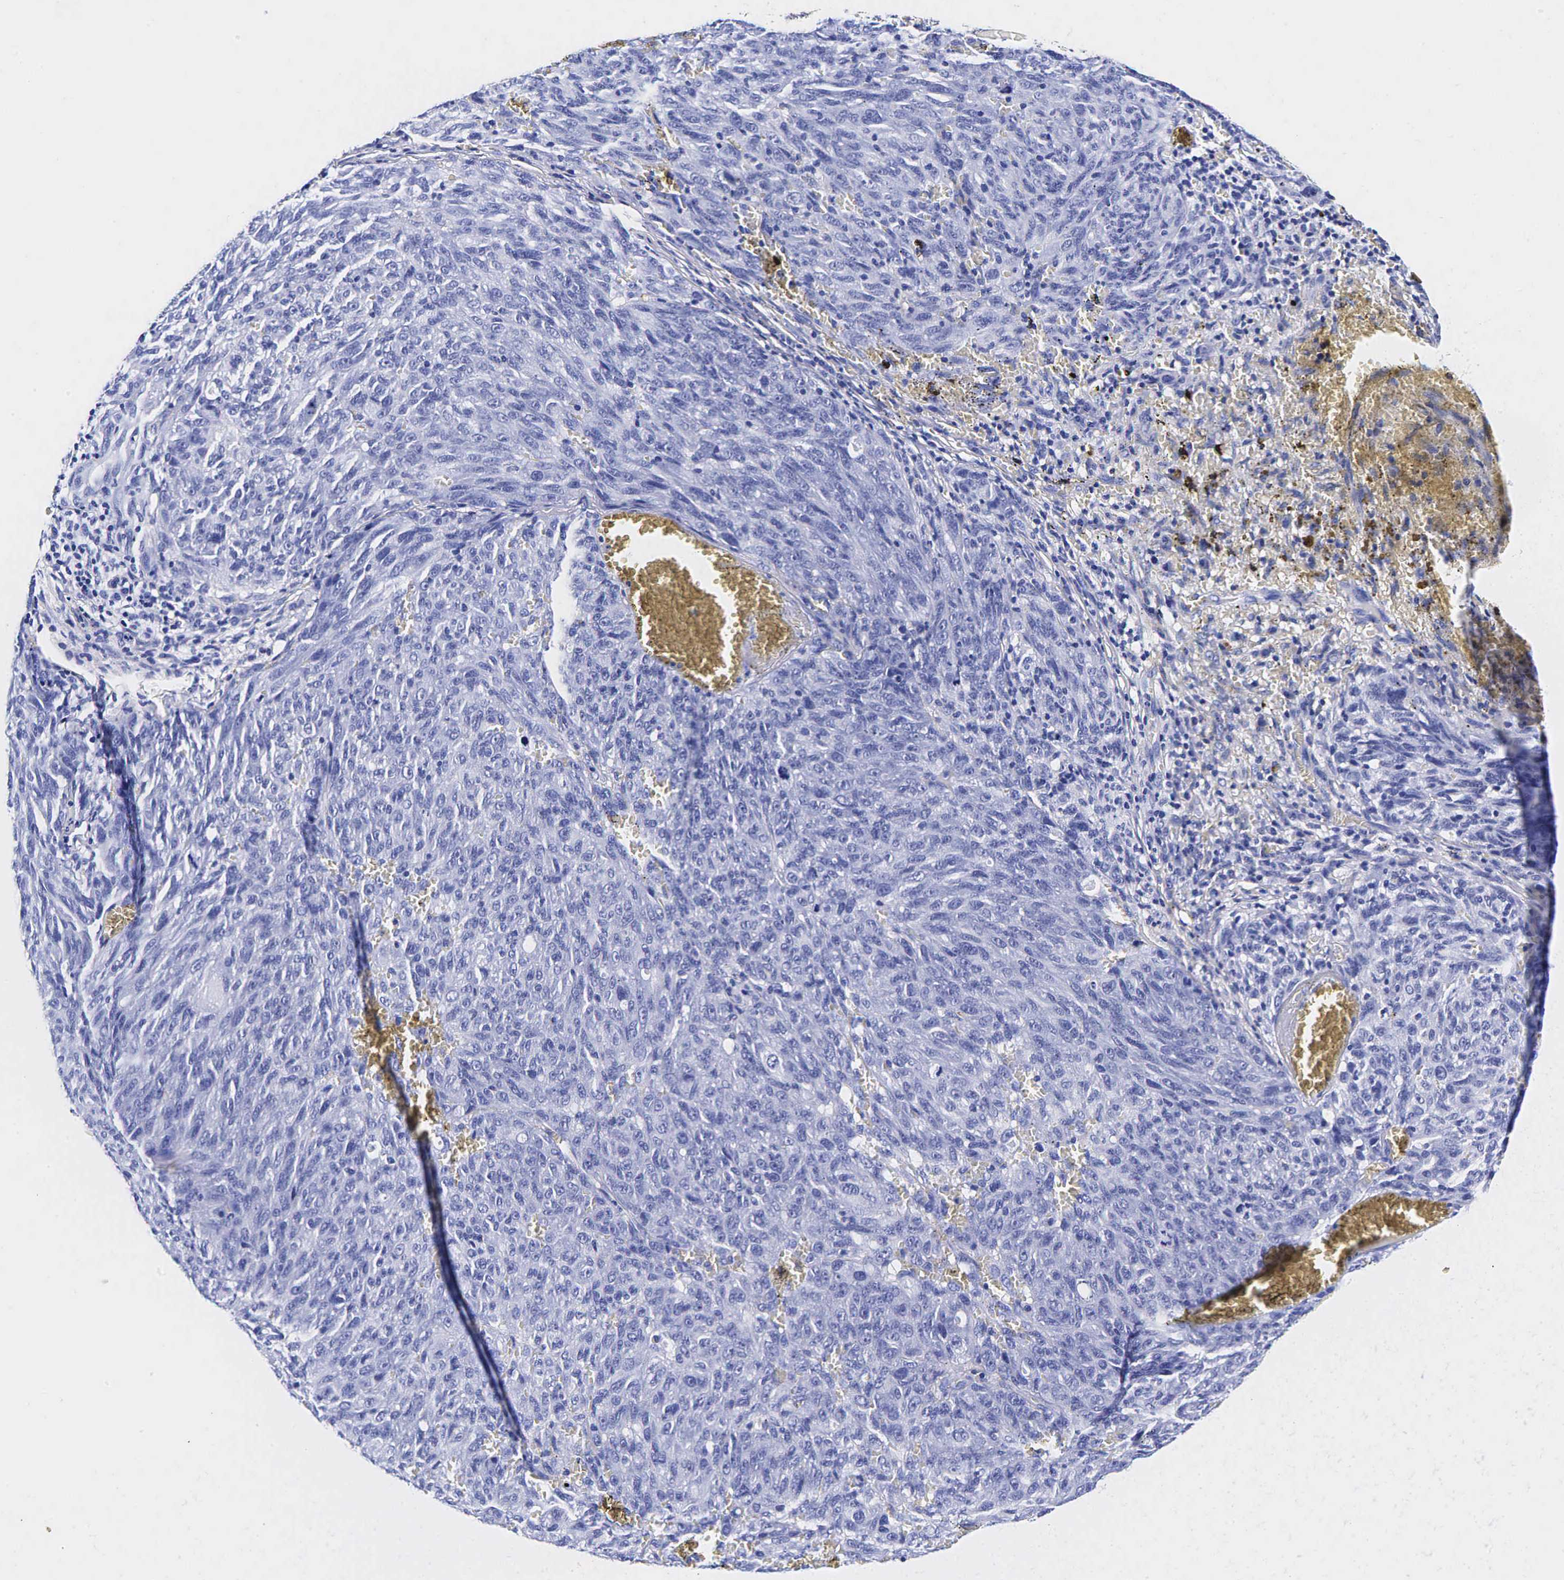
{"staining": {"intensity": "negative", "quantity": "none", "location": "none"}, "tissue": "melanoma", "cell_type": "Tumor cells", "image_type": "cancer", "snomed": [{"axis": "morphology", "description": "Malignant melanoma, NOS"}, {"axis": "topography", "description": "Skin"}], "caption": "Immunohistochemistry of melanoma reveals no staining in tumor cells.", "gene": "GAST", "patient": {"sex": "male", "age": 76}}